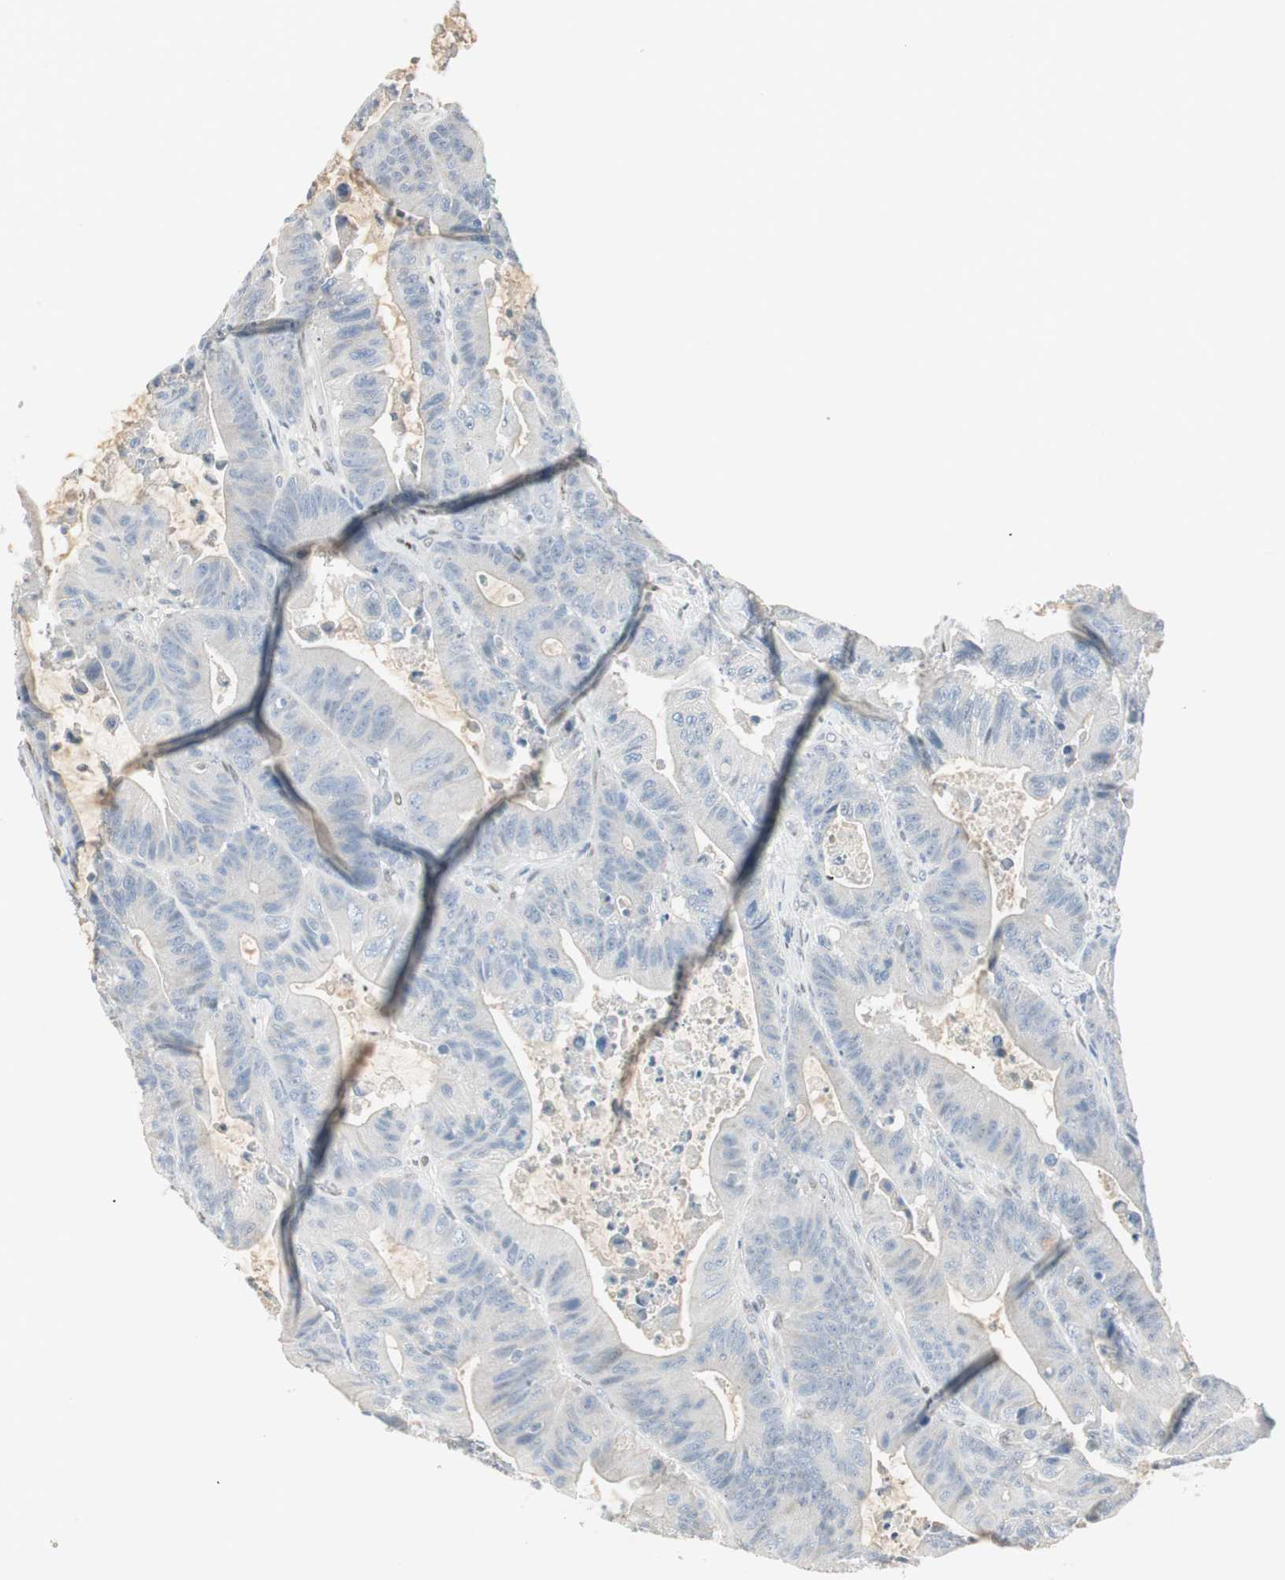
{"staining": {"intensity": "negative", "quantity": "none", "location": "none"}, "tissue": "colorectal cancer", "cell_type": "Tumor cells", "image_type": "cancer", "snomed": [{"axis": "morphology", "description": "Adenocarcinoma, NOS"}, {"axis": "topography", "description": "Colon"}], "caption": "Tumor cells are negative for brown protein staining in adenocarcinoma (colorectal).", "gene": "RUNX2", "patient": {"sex": "female", "age": 84}}